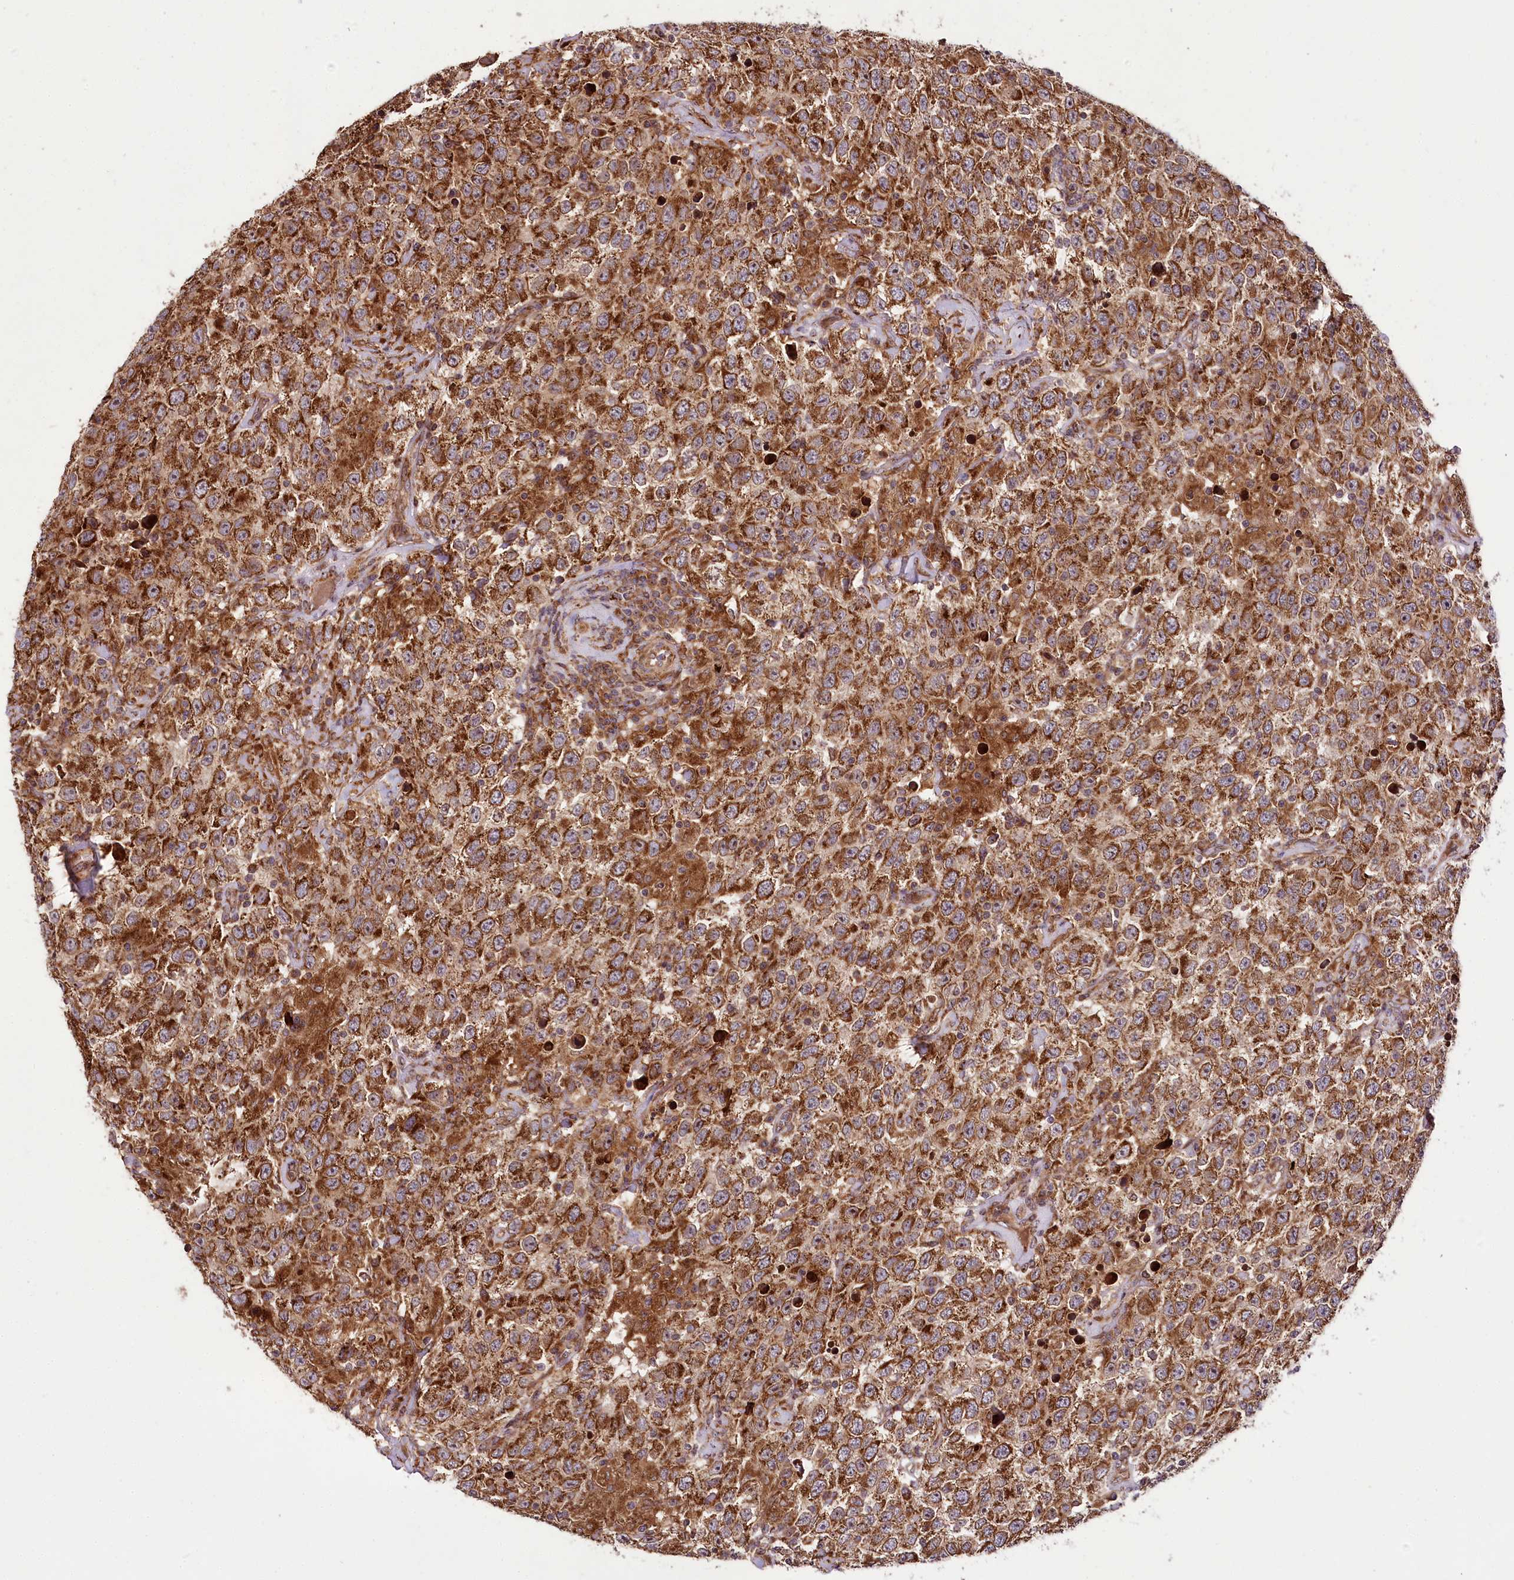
{"staining": {"intensity": "strong", "quantity": ">75%", "location": "cytoplasmic/membranous"}, "tissue": "testis cancer", "cell_type": "Tumor cells", "image_type": "cancer", "snomed": [{"axis": "morphology", "description": "Seminoma, NOS"}, {"axis": "topography", "description": "Testis"}], "caption": "Testis cancer stained for a protein (brown) shows strong cytoplasmic/membranous positive expression in approximately >75% of tumor cells.", "gene": "RAB7A", "patient": {"sex": "male", "age": 41}}